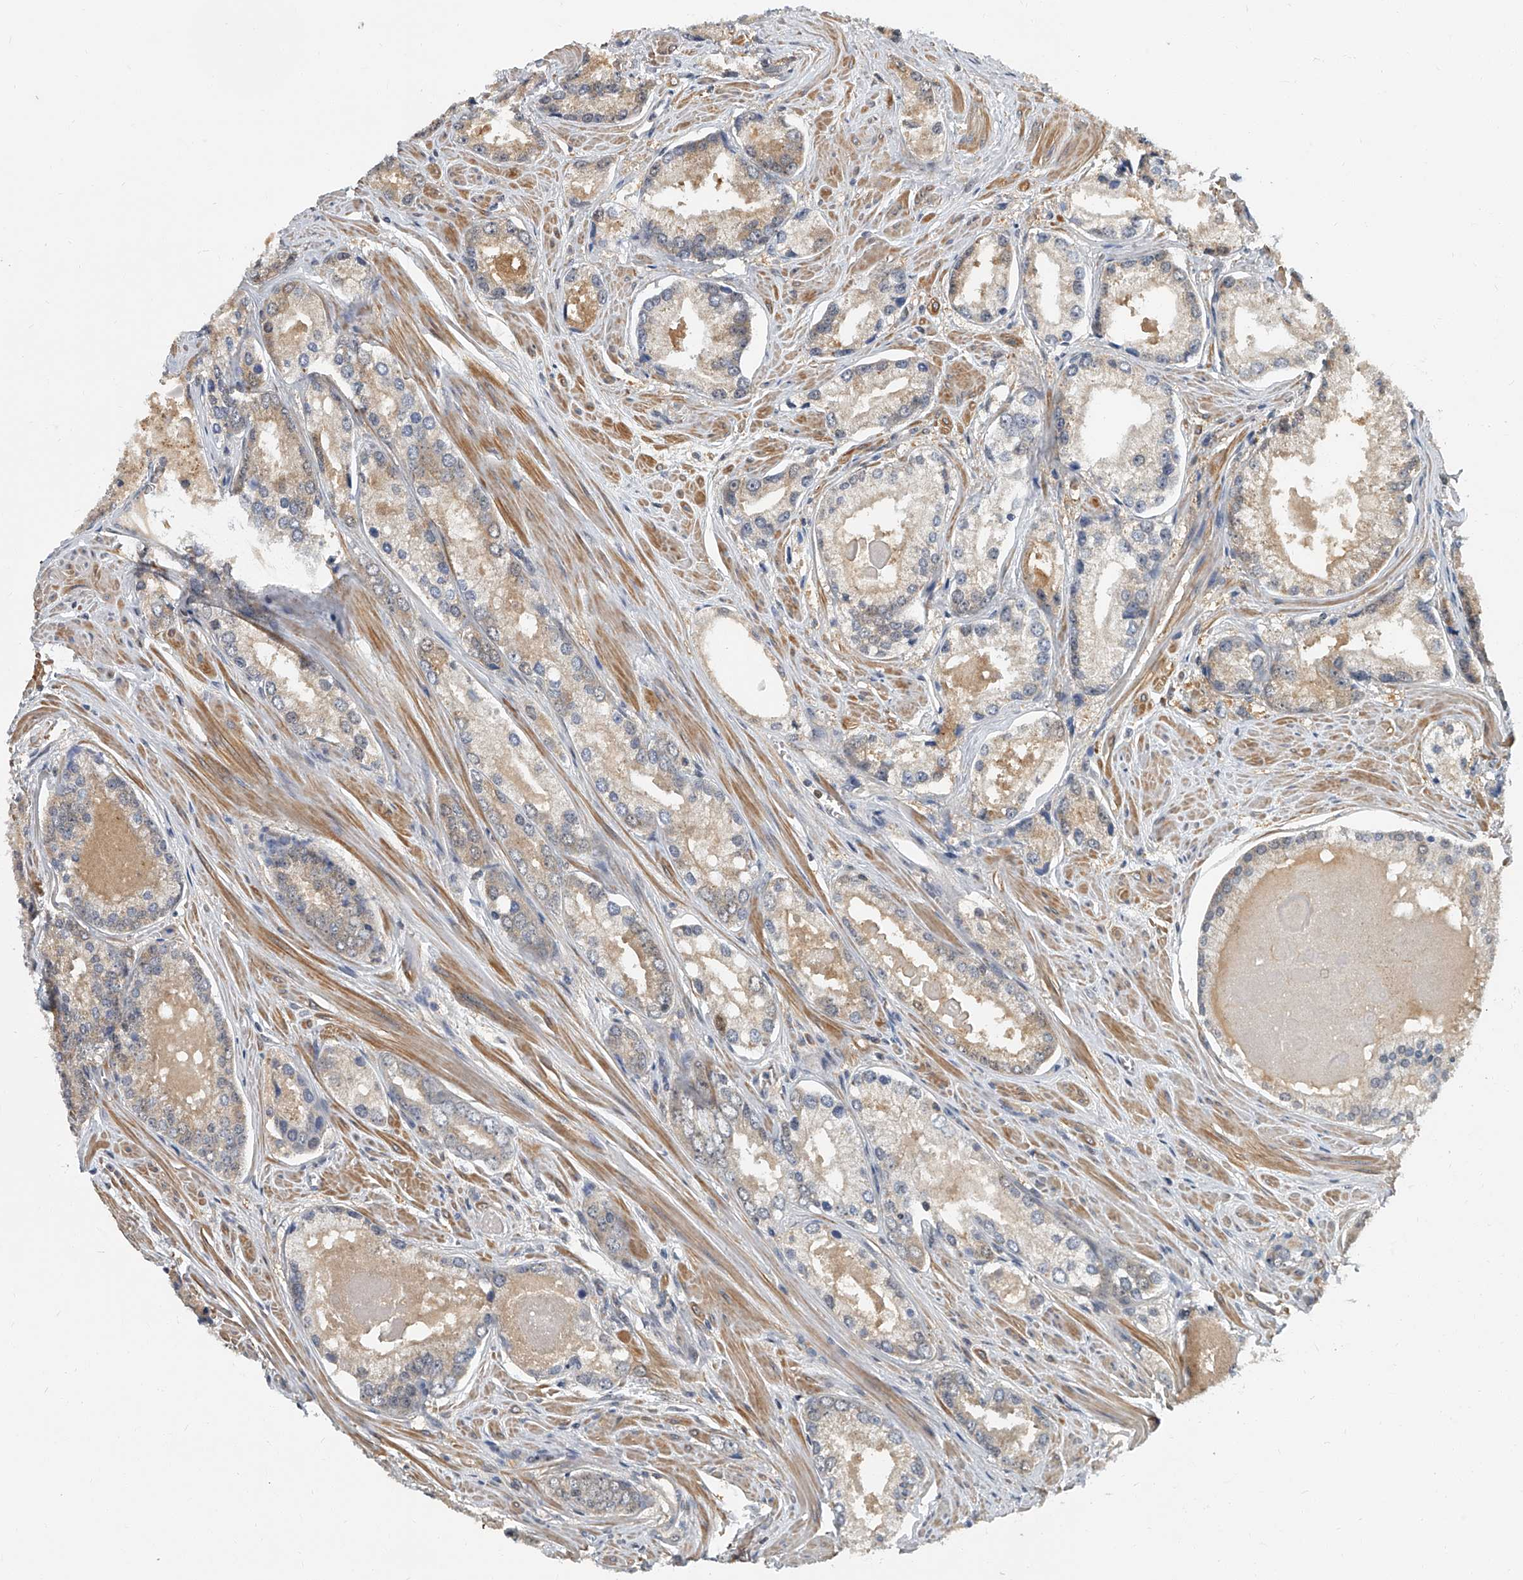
{"staining": {"intensity": "weak", "quantity": "<25%", "location": "cytoplasmic/membranous"}, "tissue": "prostate cancer", "cell_type": "Tumor cells", "image_type": "cancer", "snomed": [{"axis": "morphology", "description": "Adenocarcinoma, Low grade"}, {"axis": "topography", "description": "Prostate"}], "caption": "The micrograph exhibits no significant staining in tumor cells of prostate cancer. Brightfield microscopy of immunohistochemistry (IHC) stained with DAB (3,3'-diaminobenzidine) (brown) and hematoxylin (blue), captured at high magnification.", "gene": "CD200", "patient": {"sex": "male", "age": 54}}